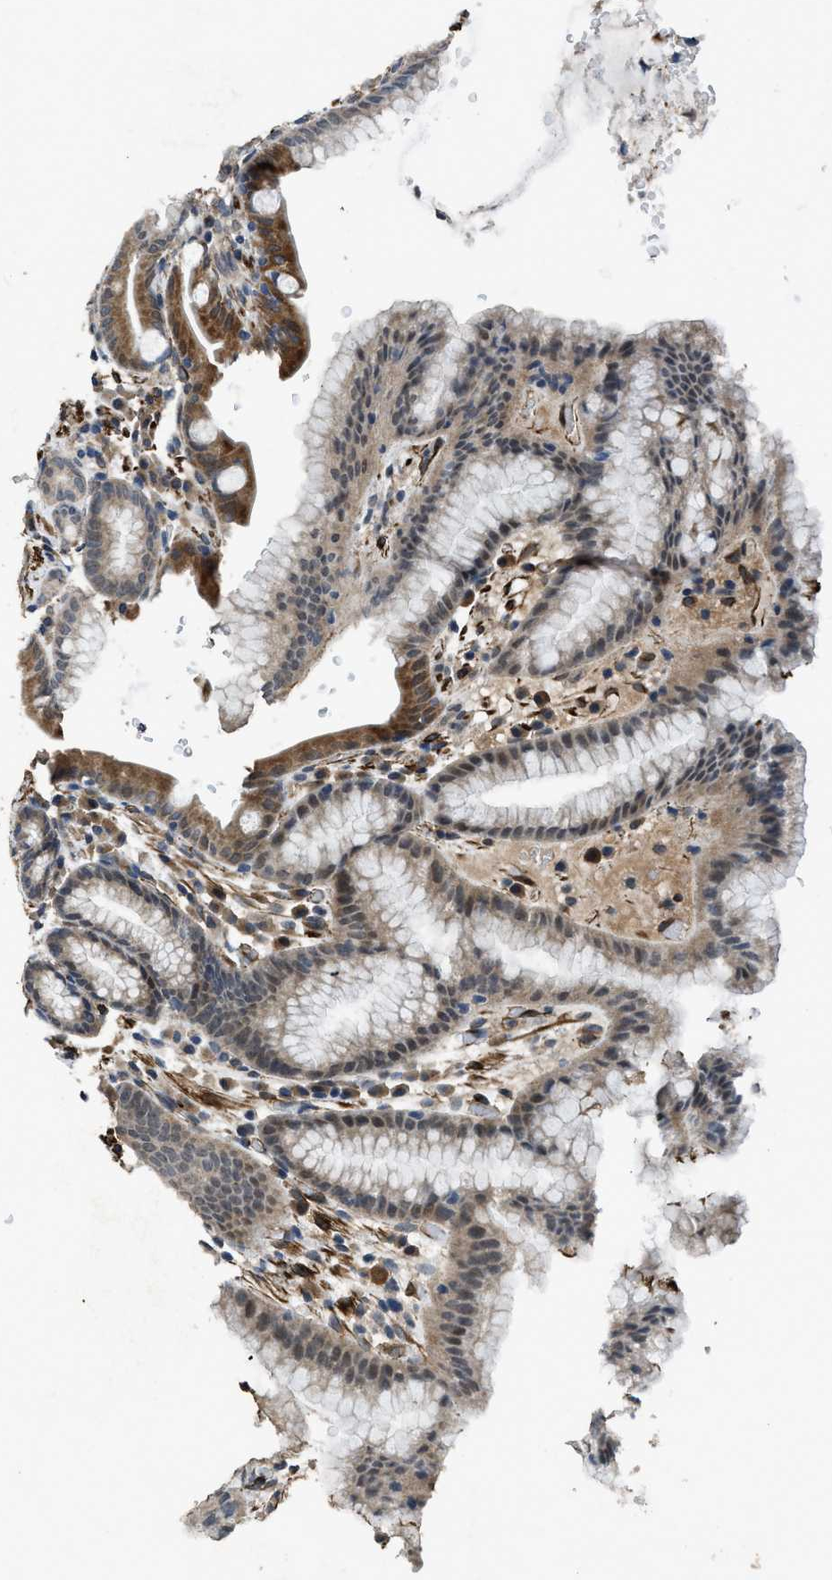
{"staining": {"intensity": "moderate", "quantity": "<25%", "location": "cytoplasmic/membranous"}, "tissue": "stomach", "cell_type": "Glandular cells", "image_type": "normal", "snomed": [{"axis": "morphology", "description": "Normal tissue, NOS"}, {"axis": "topography", "description": "Stomach, lower"}], "caption": "Immunohistochemistry staining of normal stomach, which displays low levels of moderate cytoplasmic/membranous expression in approximately <25% of glandular cells indicating moderate cytoplasmic/membranous protein staining. The staining was performed using DAB (brown) for protein detection and nuclei were counterstained in hematoxylin (blue).", "gene": "SYNM", "patient": {"sex": "male", "age": 52}}